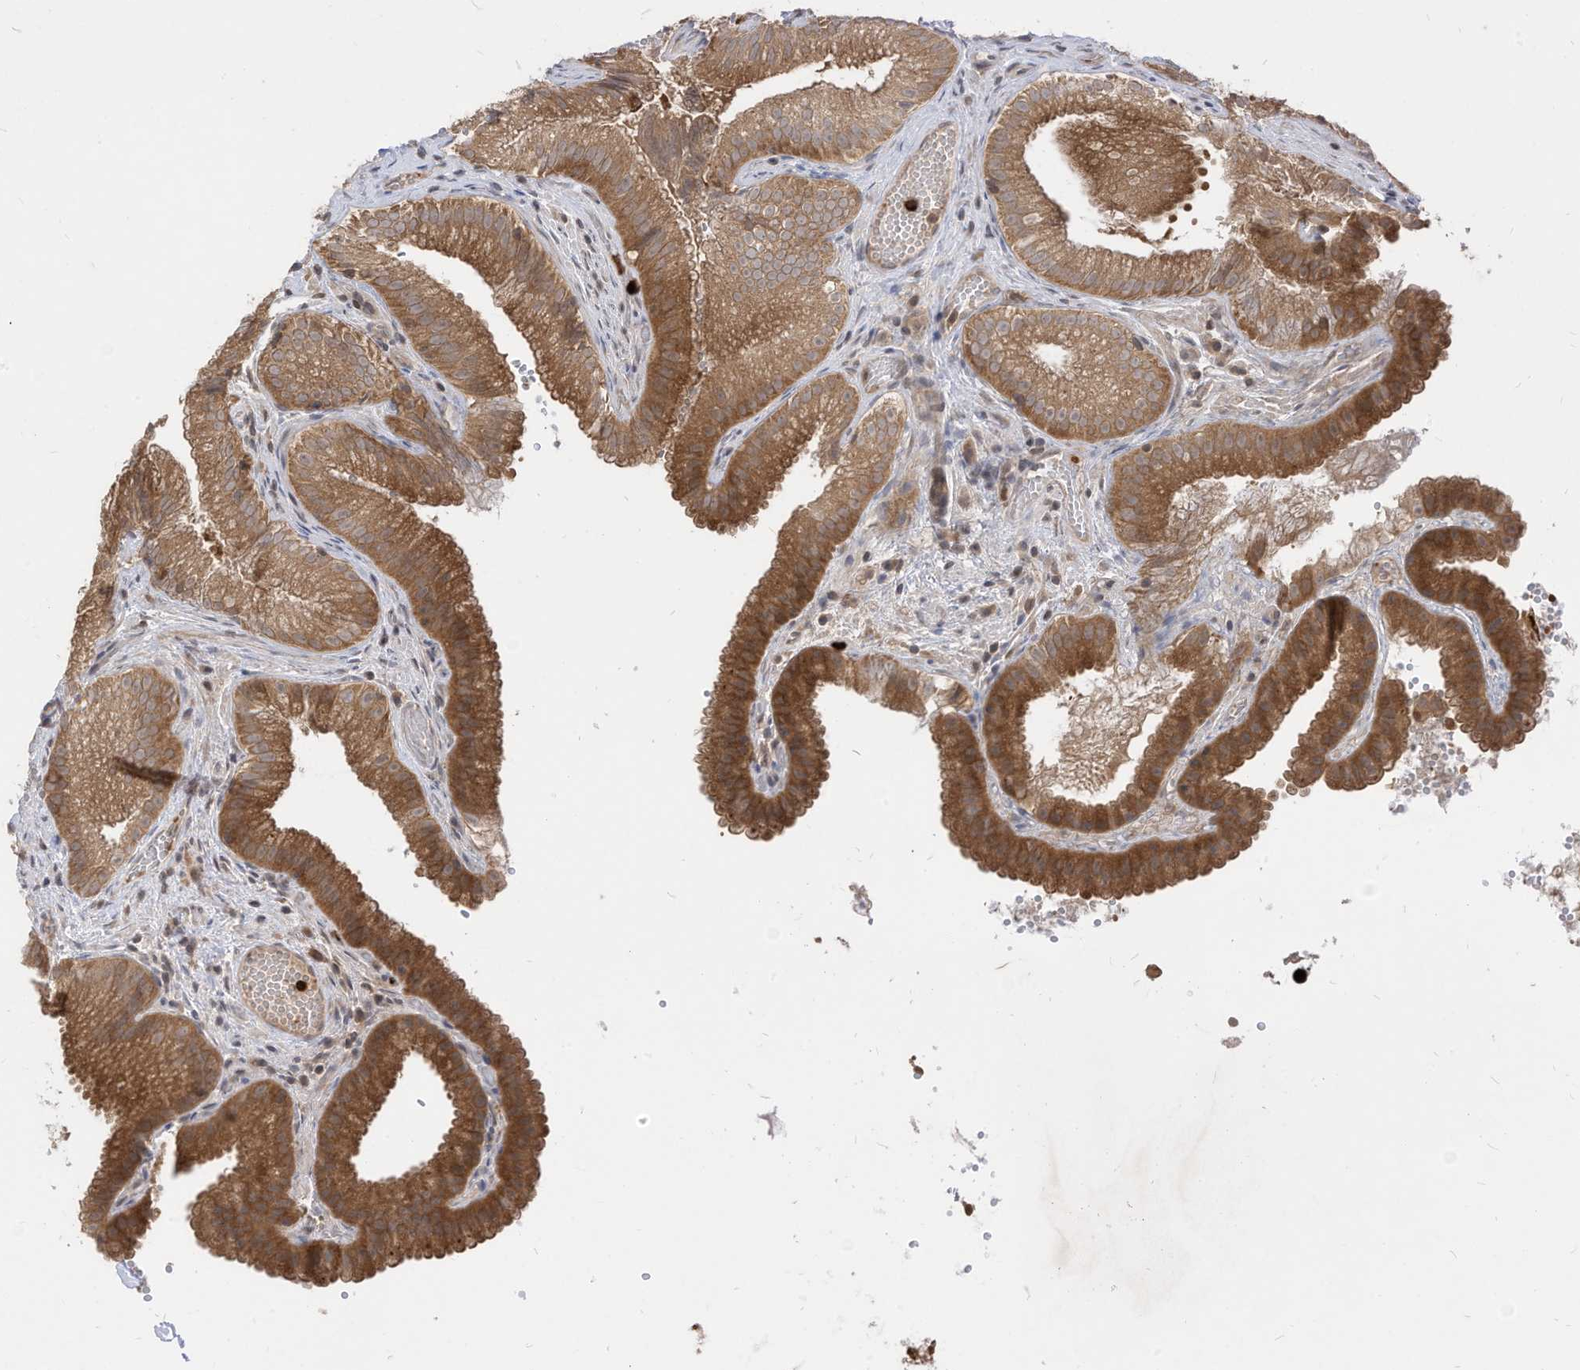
{"staining": {"intensity": "moderate", "quantity": ">75%", "location": "cytoplasmic/membranous"}, "tissue": "gallbladder", "cell_type": "Glandular cells", "image_type": "normal", "snomed": [{"axis": "morphology", "description": "Normal tissue, NOS"}, {"axis": "topography", "description": "Gallbladder"}], "caption": "Moderate cytoplasmic/membranous protein expression is appreciated in about >75% of glandular cells in gallbladder.", "gene": "CNKSR1", "patient": {"sex": "female", "age": 30}}